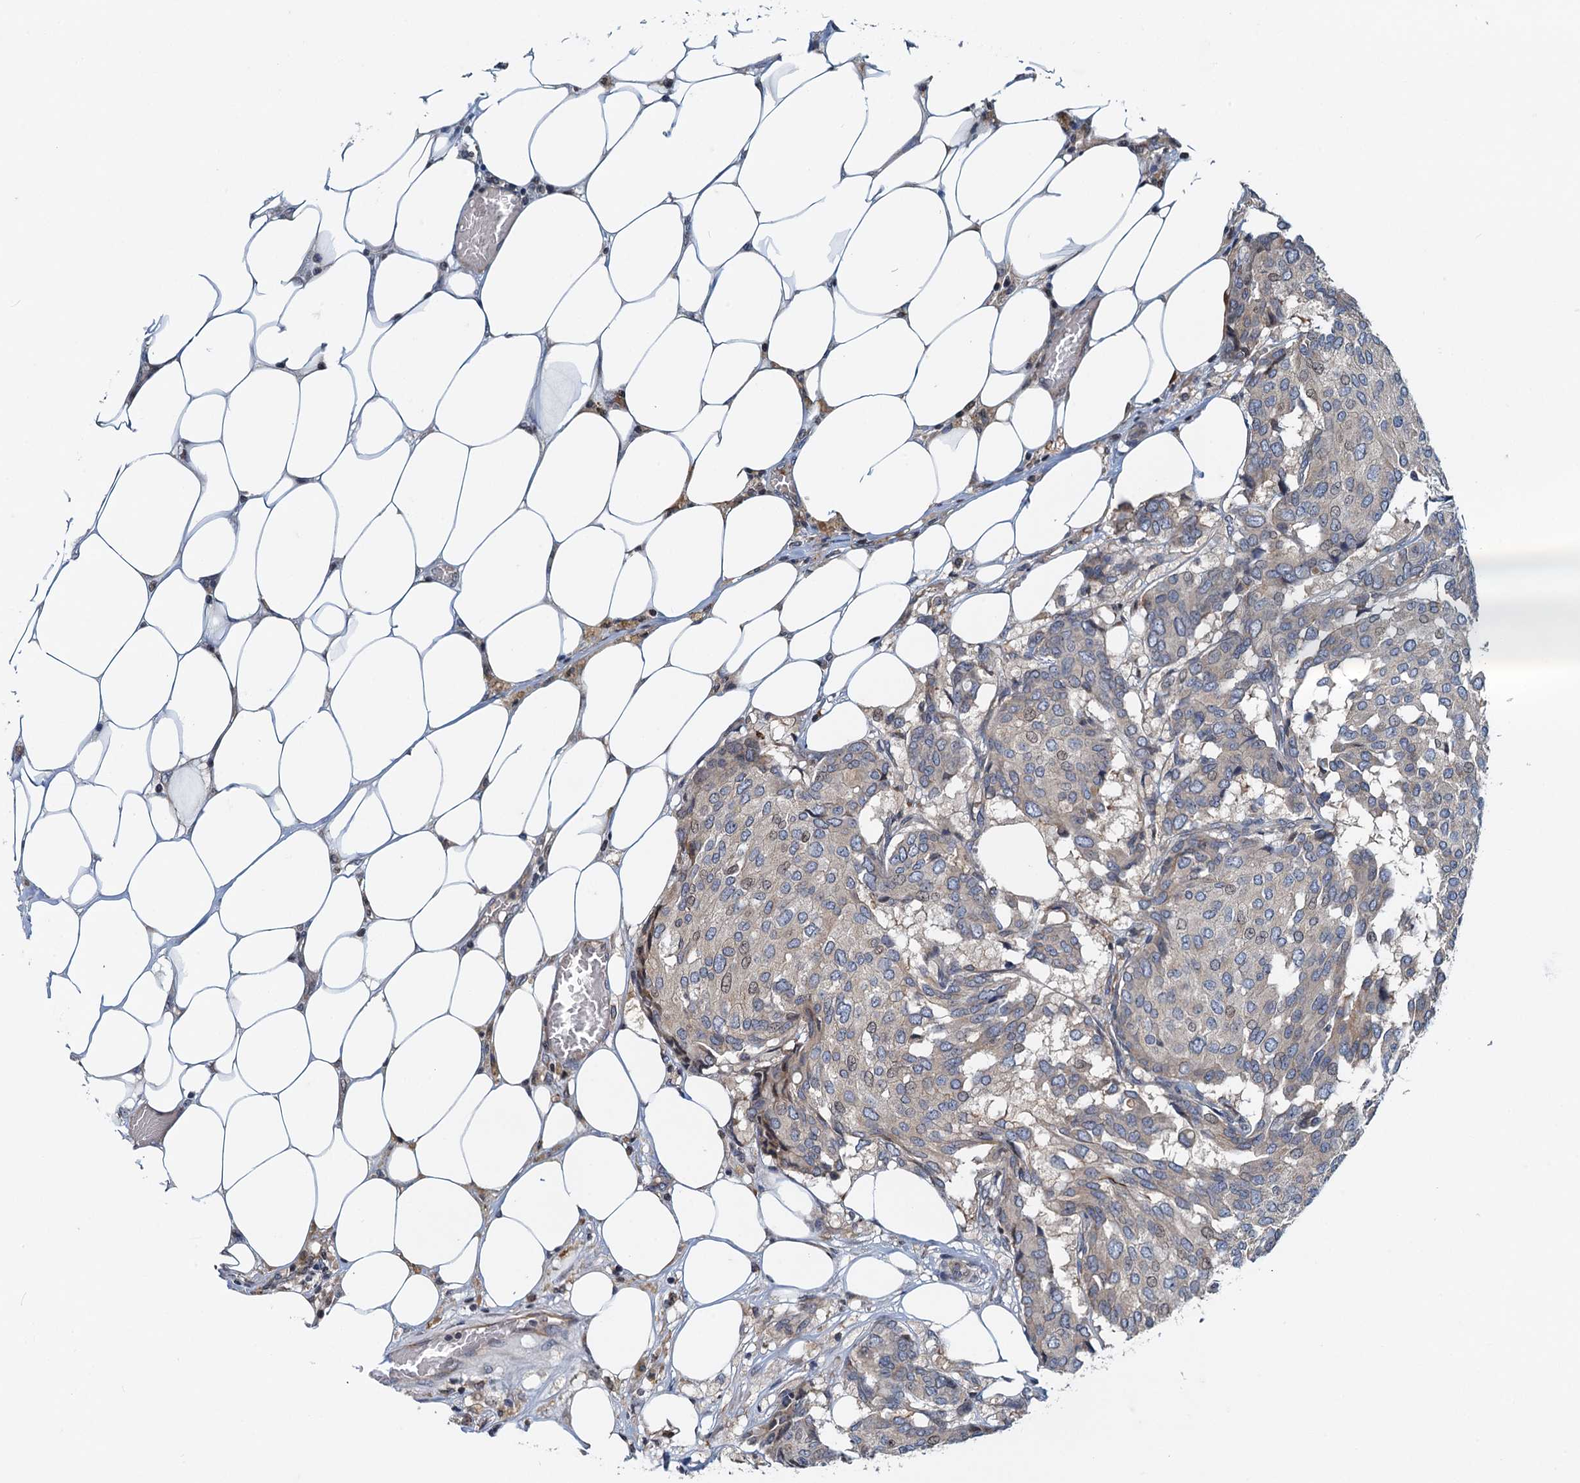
{"staining": {"intensity": "negative", "quantity": "none", "location": "none"}, "tissue": "breast cancer", "cell_type": "Tumor cells", "image_type": "cancer", "snomed": [{"axis": "morphology", "description": "Duct carcinoma"}, {"axis": "topography", "description": "Breast"}], "caption": "Tumor cells show no significant protein expression in breast cancer.", "gene": "NBEA", "patient": {"sex": "female", "age": 75}}